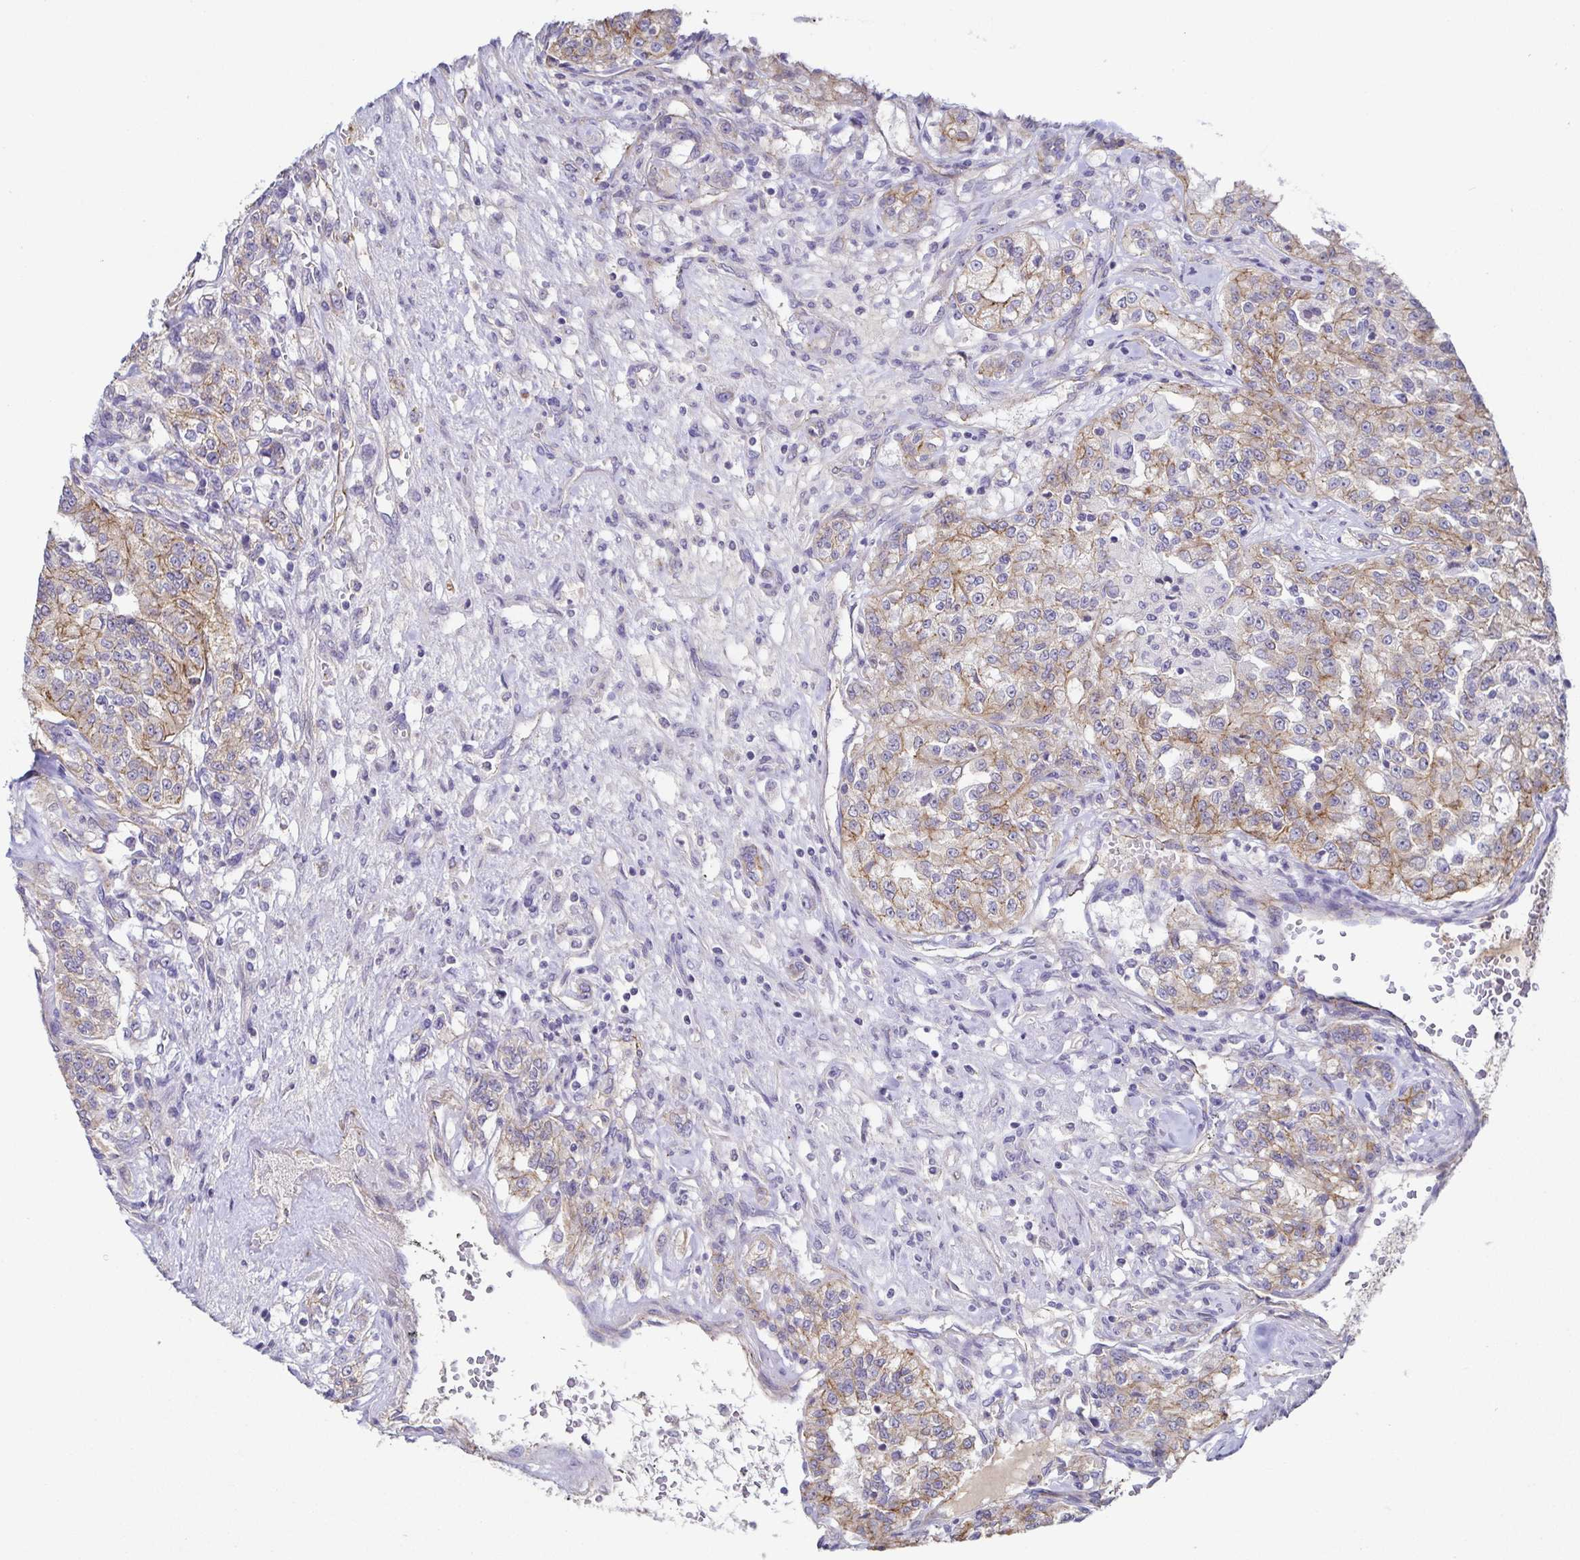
{"staining": {"intensity": "moderate", "quantity": "25%-75%", "location": "cytoplasmic/membranous"}, "tissue": "renal cancer", "cell_type": "Tumor cells", "image_type": "cancer", "snomed": [{"axis": "morphology", "description": "Adenocarcinoma, NOS"}, {"axis": "topography", "description": "Kidney"}], "caption": "Protein staining of renal adenocarcinoma tissue shows moderate cytoplasmic/membranous staining in approximately 25%-75% of tumor cells.", "gene": "PIWIL3", "patient": {"sex": "female", "age": 63}}